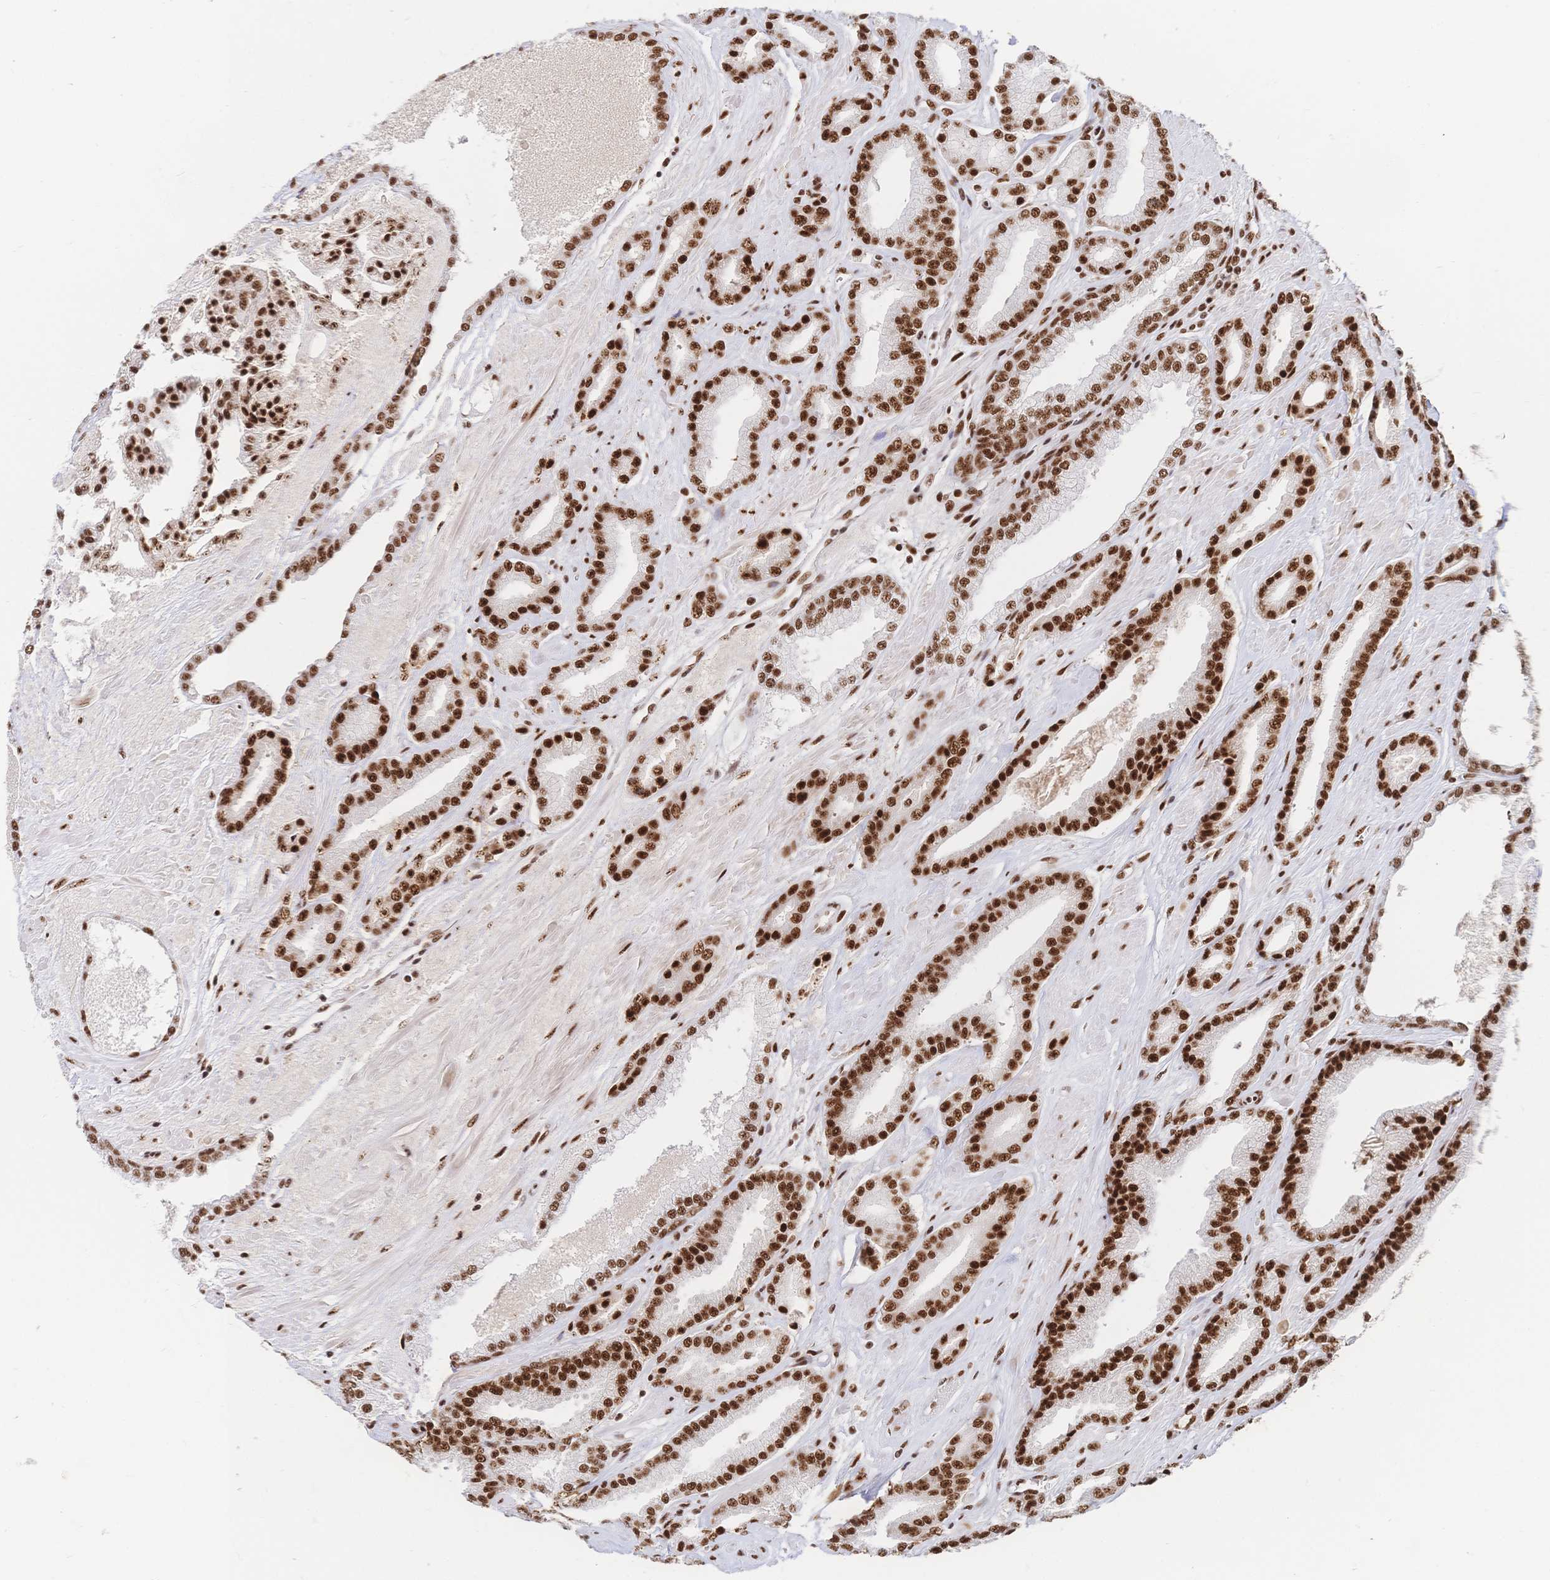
{"staining": {"intensity": "strong", "quantity": ">75%", "location": "nuclear"}, "tissue": "prostate cancer", "cell_type": "Tumor cells", "image_type": "cancer", "snomed": [{"axis": "morphology", "description": "Adenocarcinoma, High grade"}, {"axis": "topography", "description": "Prostate"}], "caption": "A high-resolution photomicrograph shows immunohistochemistry staining of prostate adenocarcinoma (high-grade), which displays strong nuclear positivity in approximately >75% of tumor cells.", "gene": "SRSF1", "patient": {"sex": "male", "age": 56}}